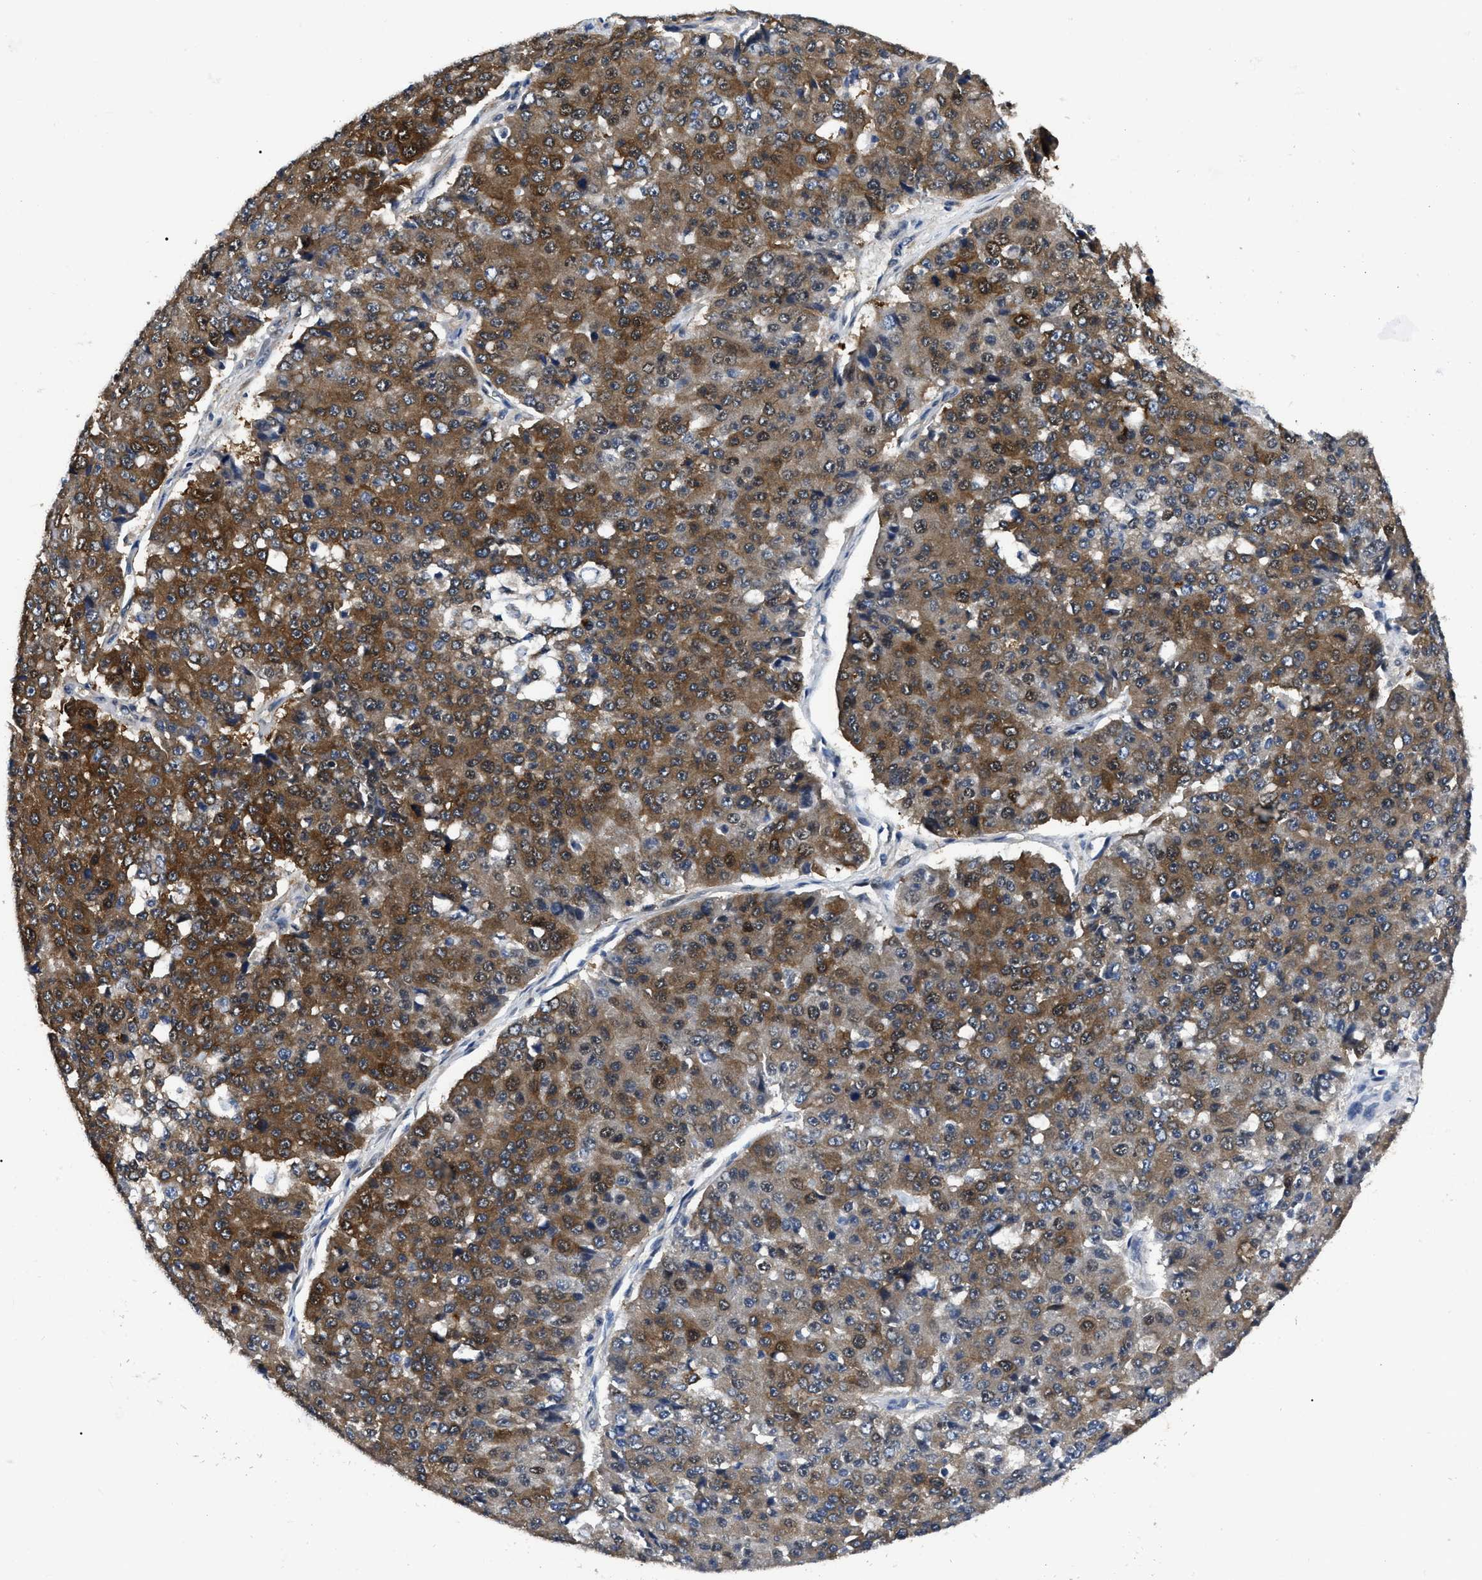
{"staining": {"intensity": "strong", "quantity": ">75%", "location": "cytoplasmic/membranous"}, "tissue": "pancreatic cancer", "cell_type": "Tumor cells", "image_type": "cancer", "snomed": [{"axis": "morphology", "description": "Adenocarcinoma, NOS"}, {"axis": "topography", "description": "Pancreas"}], "caption": "DAB immunohistochemical staining of human pancreatic cancer displays strong cytoplasmic/membranous protein staining in about >75% of tumor cells.", "gene": "GET4", "patient": {"sex": "male", "age": 50}}